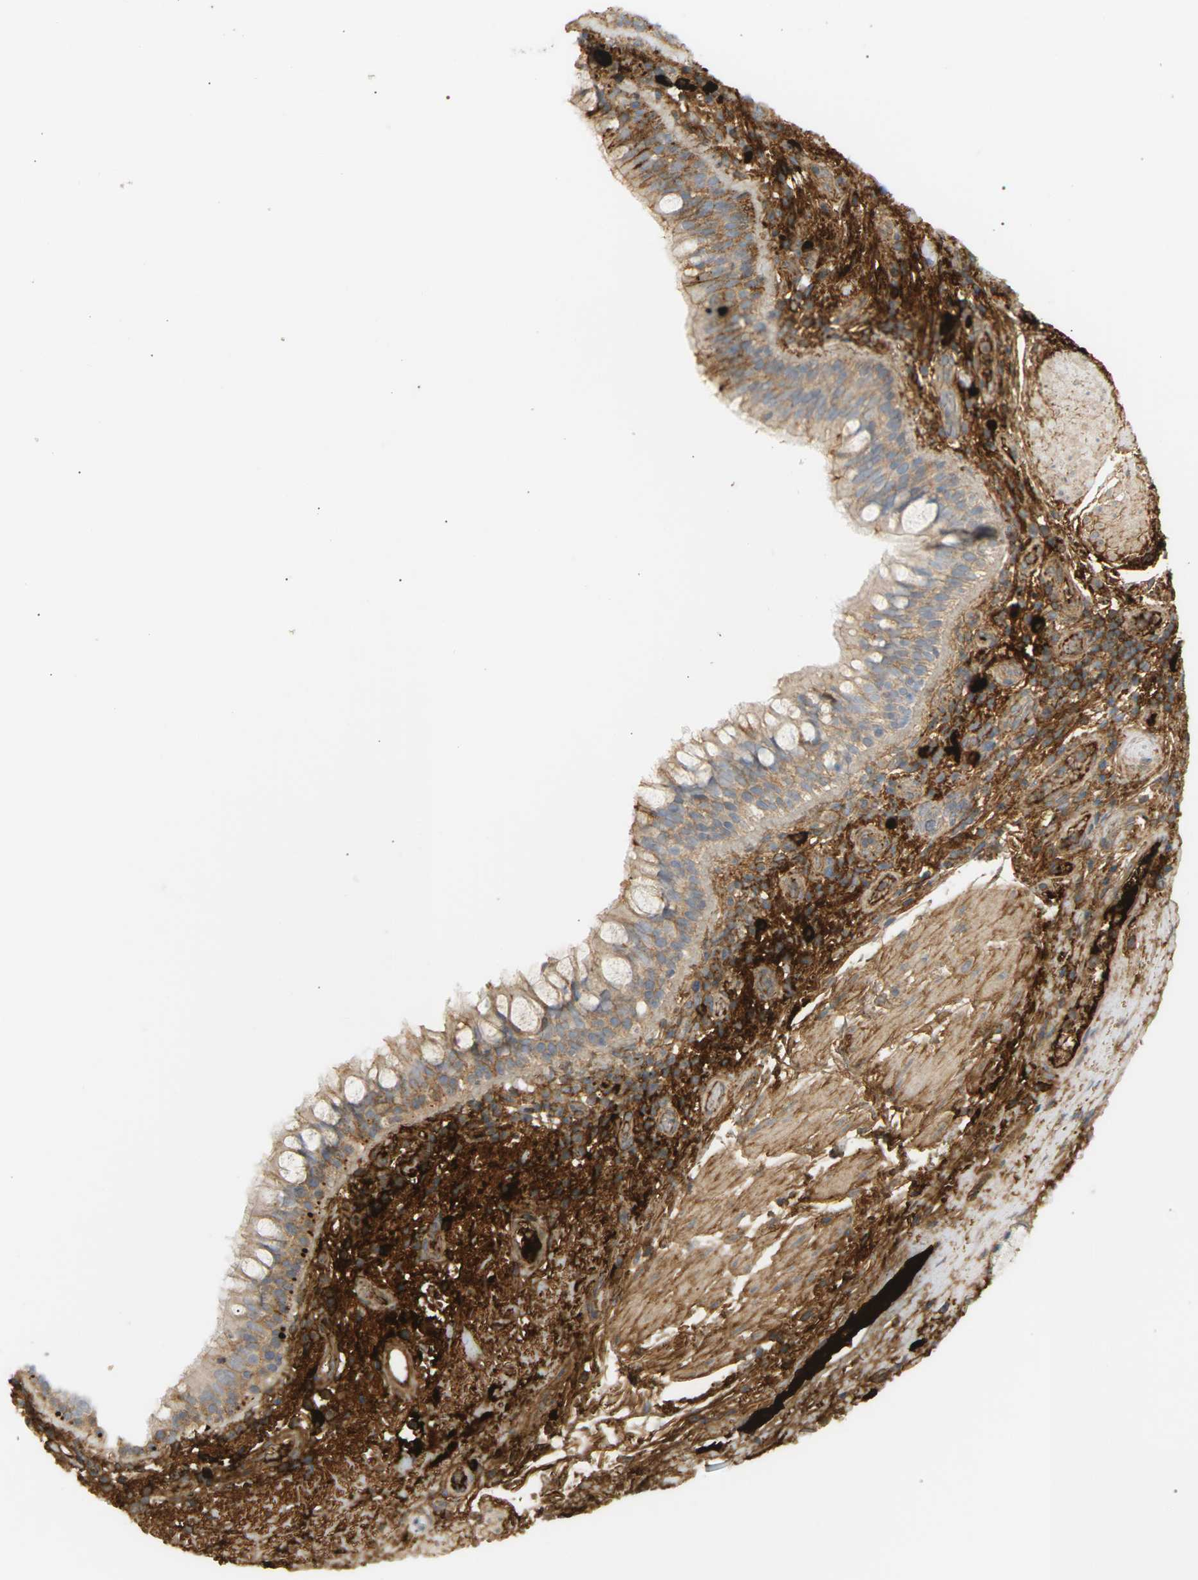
{"staining": {"intensity": "weak", "quantity": ">75%", "location": "cytoplasmic/membranous"}, "tissue": "bronchus", "cell_type": "Respiratory epithelial cells", "image_type": "normal", "snomed": [{"axis": "morphology", "description": "Normal tissue, NOS"}, {"axis": "morphology", "description": "Inflammation, NOS"}, {"axis": "topography", "description": "Cartilage tissue"}, {"axis": "topography", "description": "Bronchus"}], "caption": "DAB immunohistochemical staining of unremarkable human bronchus displays weak cytoplasmic/membranous protein expression in about >75% of respiratory epithelial cells.", "gene": "IGLC3", "patient": {"sex": "male", "age": 77}}